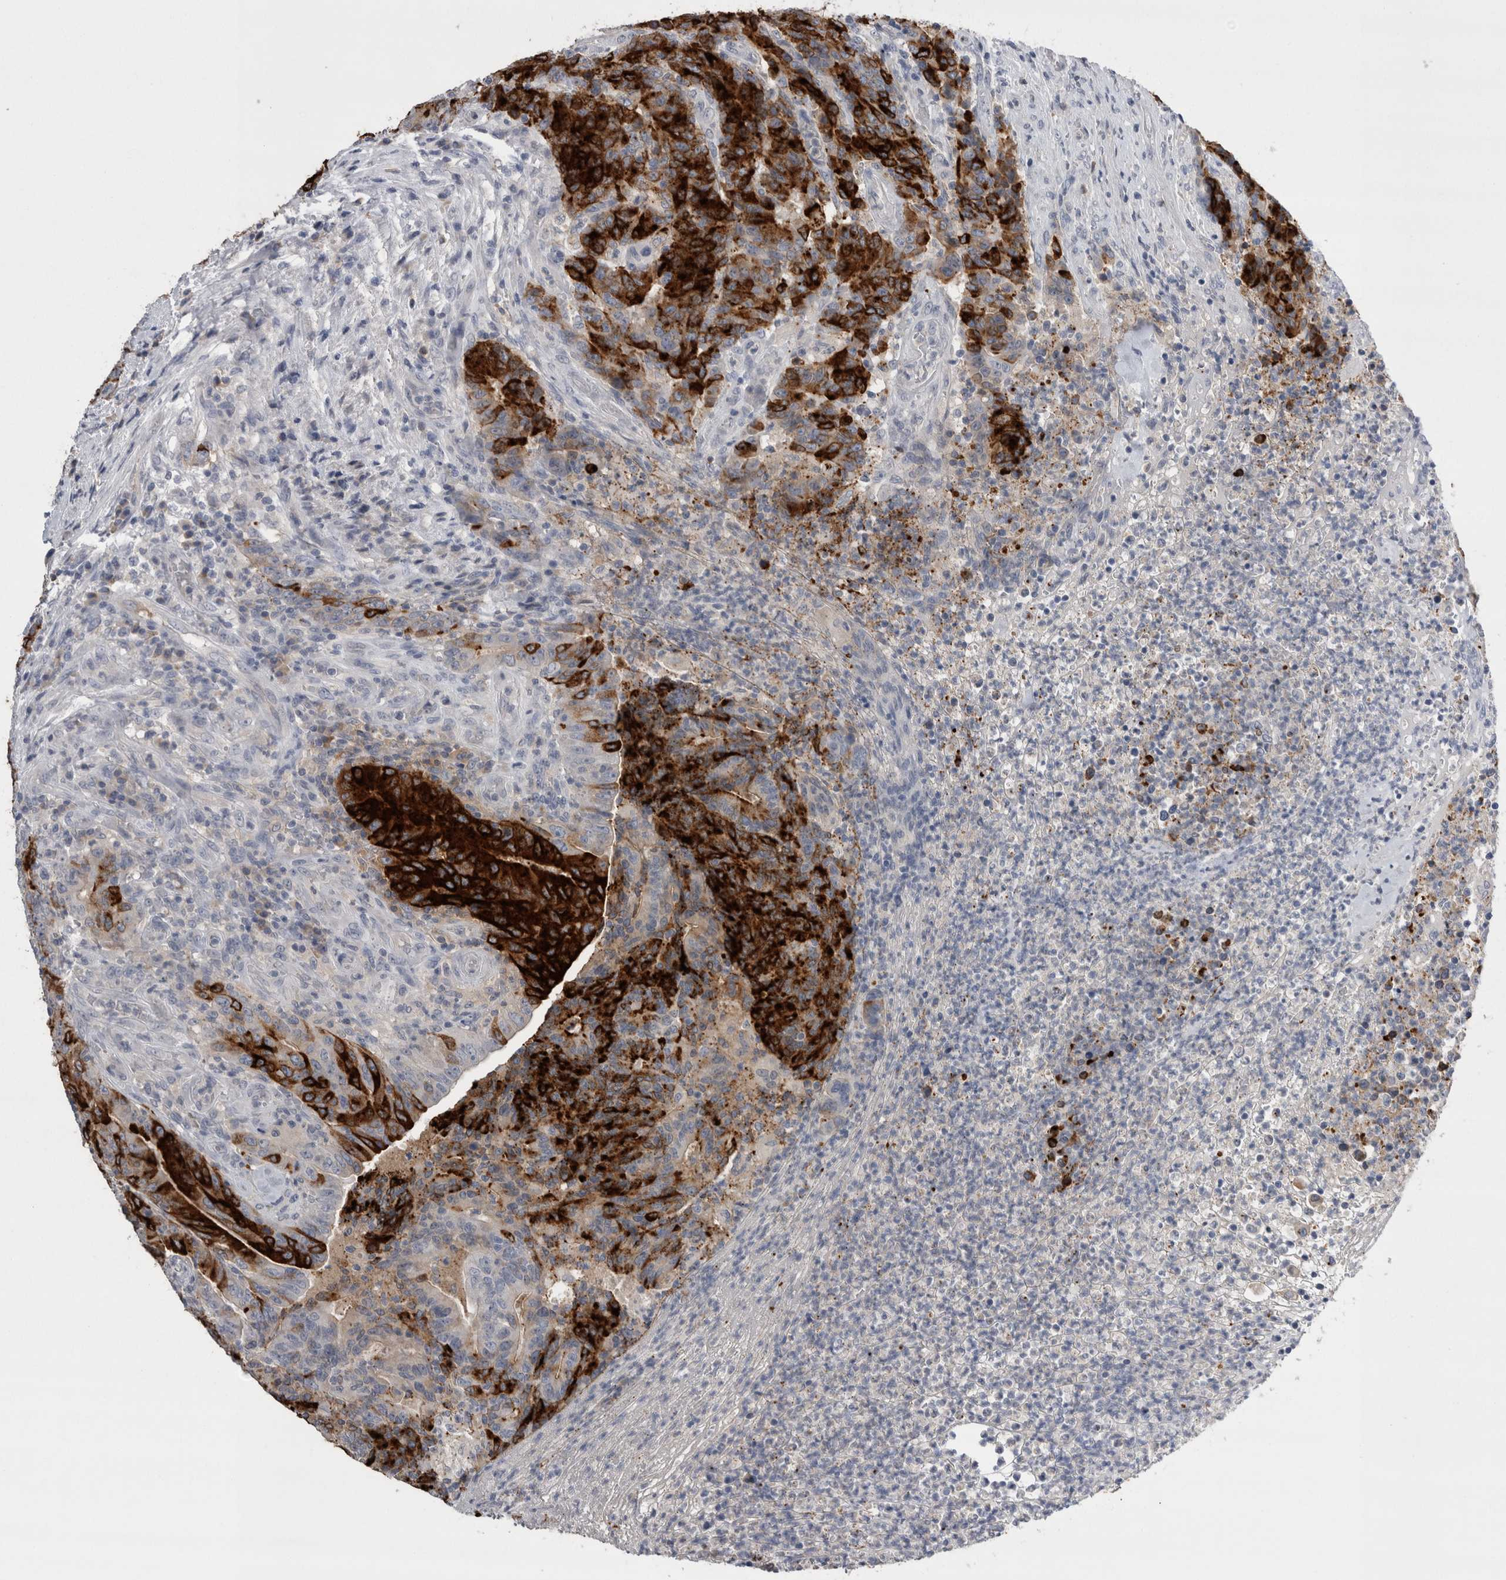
{"staining": {"intensity": "strong", "quantity": ">75%", "location": "cytoplasmic/membranous"}, "tissue": "colorectal cancer", "cell_type": "Tumor cells", "image_type": "cancer", "snomed": [{"axis": "morphology", "description": "Normal tissue, NOS"}, {"axis": "morphology", "description": "Adenocarcinoma, NOS"}, {"axis": "topography", "description": "Colon"}], "caption": "Brown immunohistochemical staining in human colorectal cancer demonstrates strong cytoplasmic/membranous staining in approximately >75% of tumor cells. (IHC, brightfield microscopy, high magnification).", "gene": "REG1A", "patient": {"sex": "female", "age": 75}}